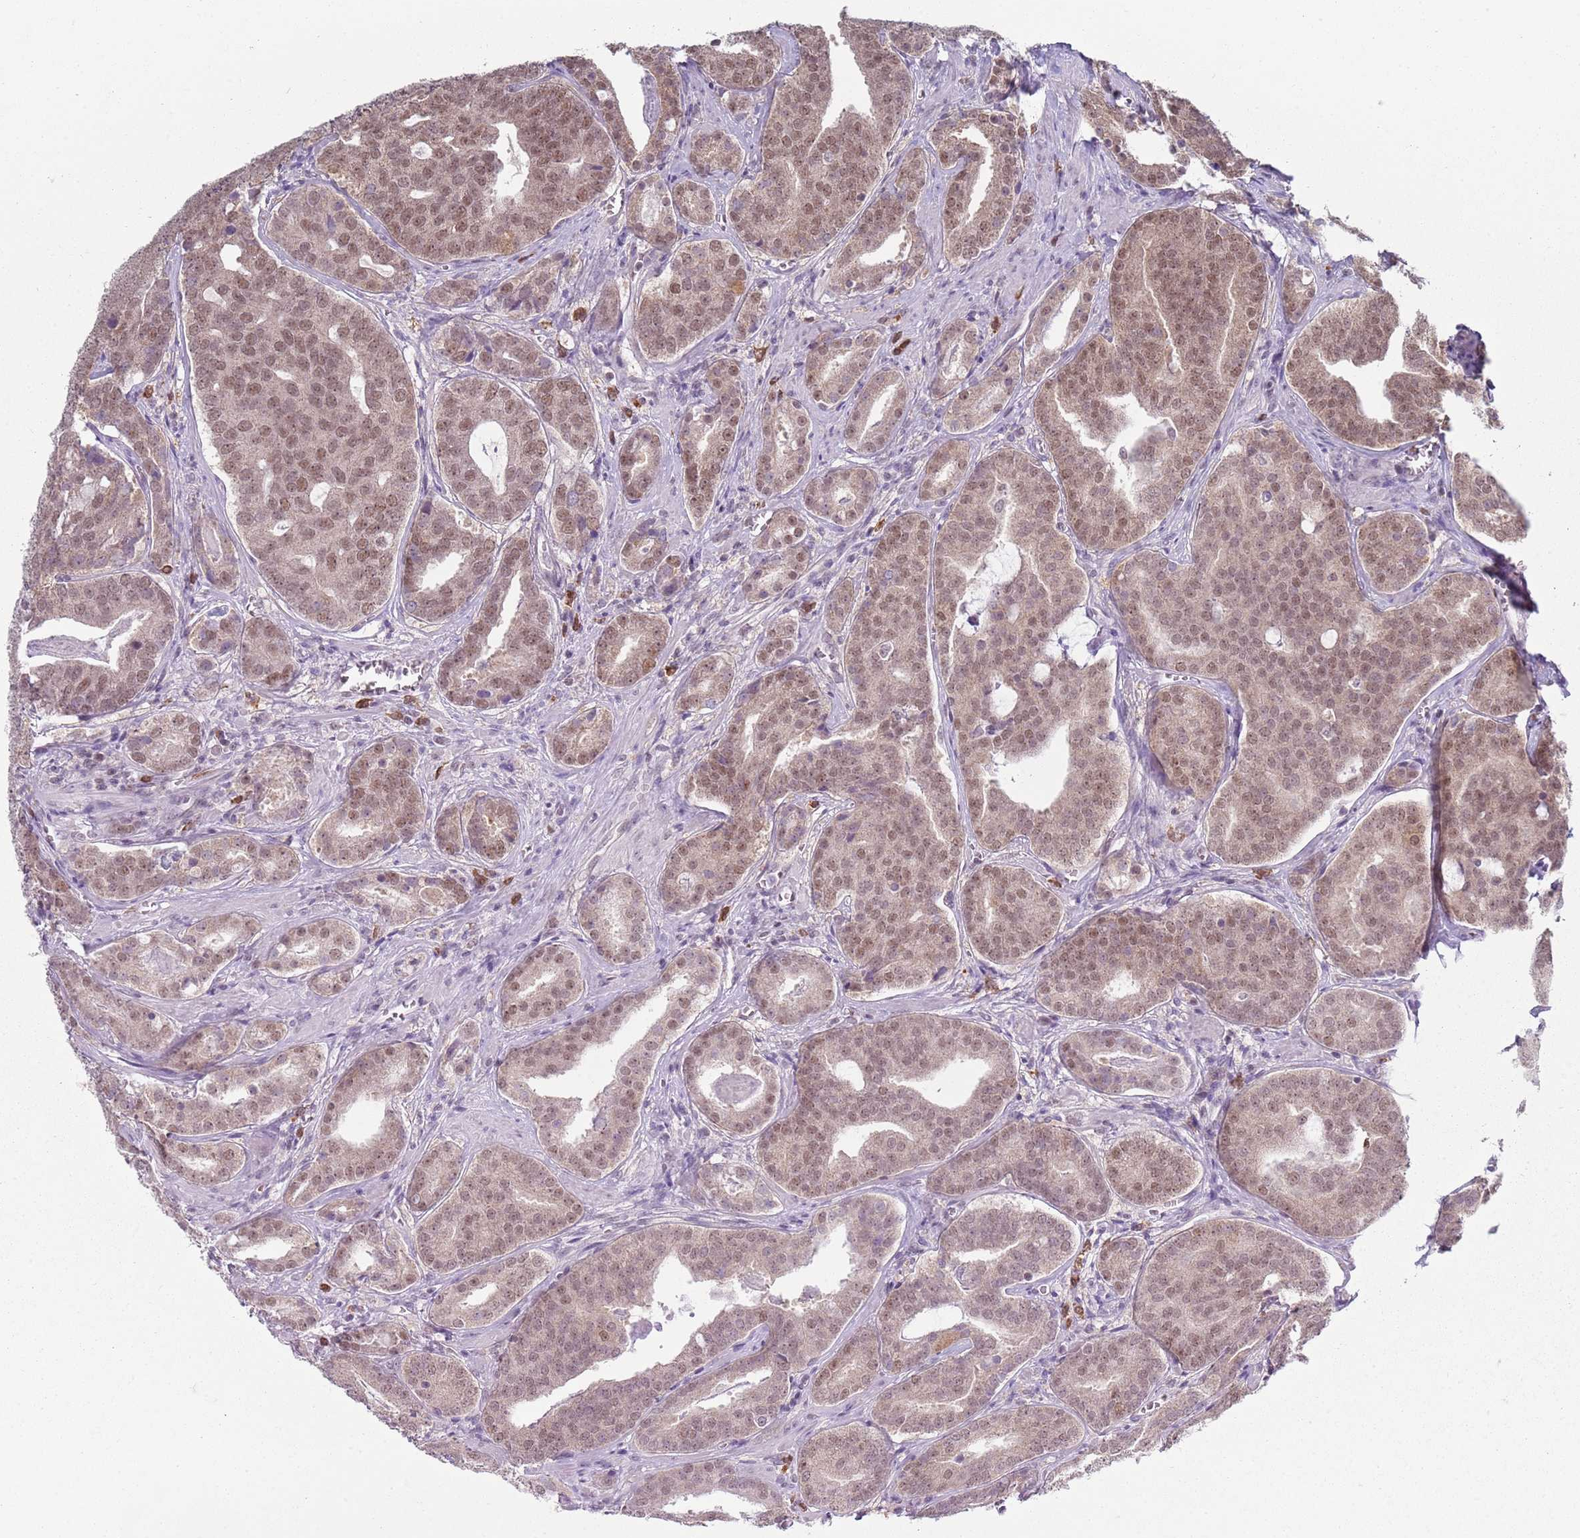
{"staining": {"intensity": "moderate", "quantity": ">75%", "location": "nuclear"}, "tissue": "prostate cancer", "cell_type": "Tumor cells", "image_type": "cancer", "snomed": [{"axis": "morphology", "description": "Adenocarcinoma, High grade"}, {"axis": "topography", "description": "Prostate"}], "caption": "Prostate adenocarcinoma (high-grade) stained with immunohistochemistry (IHC) displays moderate nuclear expression in approximately >75% of tumor cells.", "gene": "SMARCAL1", "patient": {"sex": "male", "age": 55}}